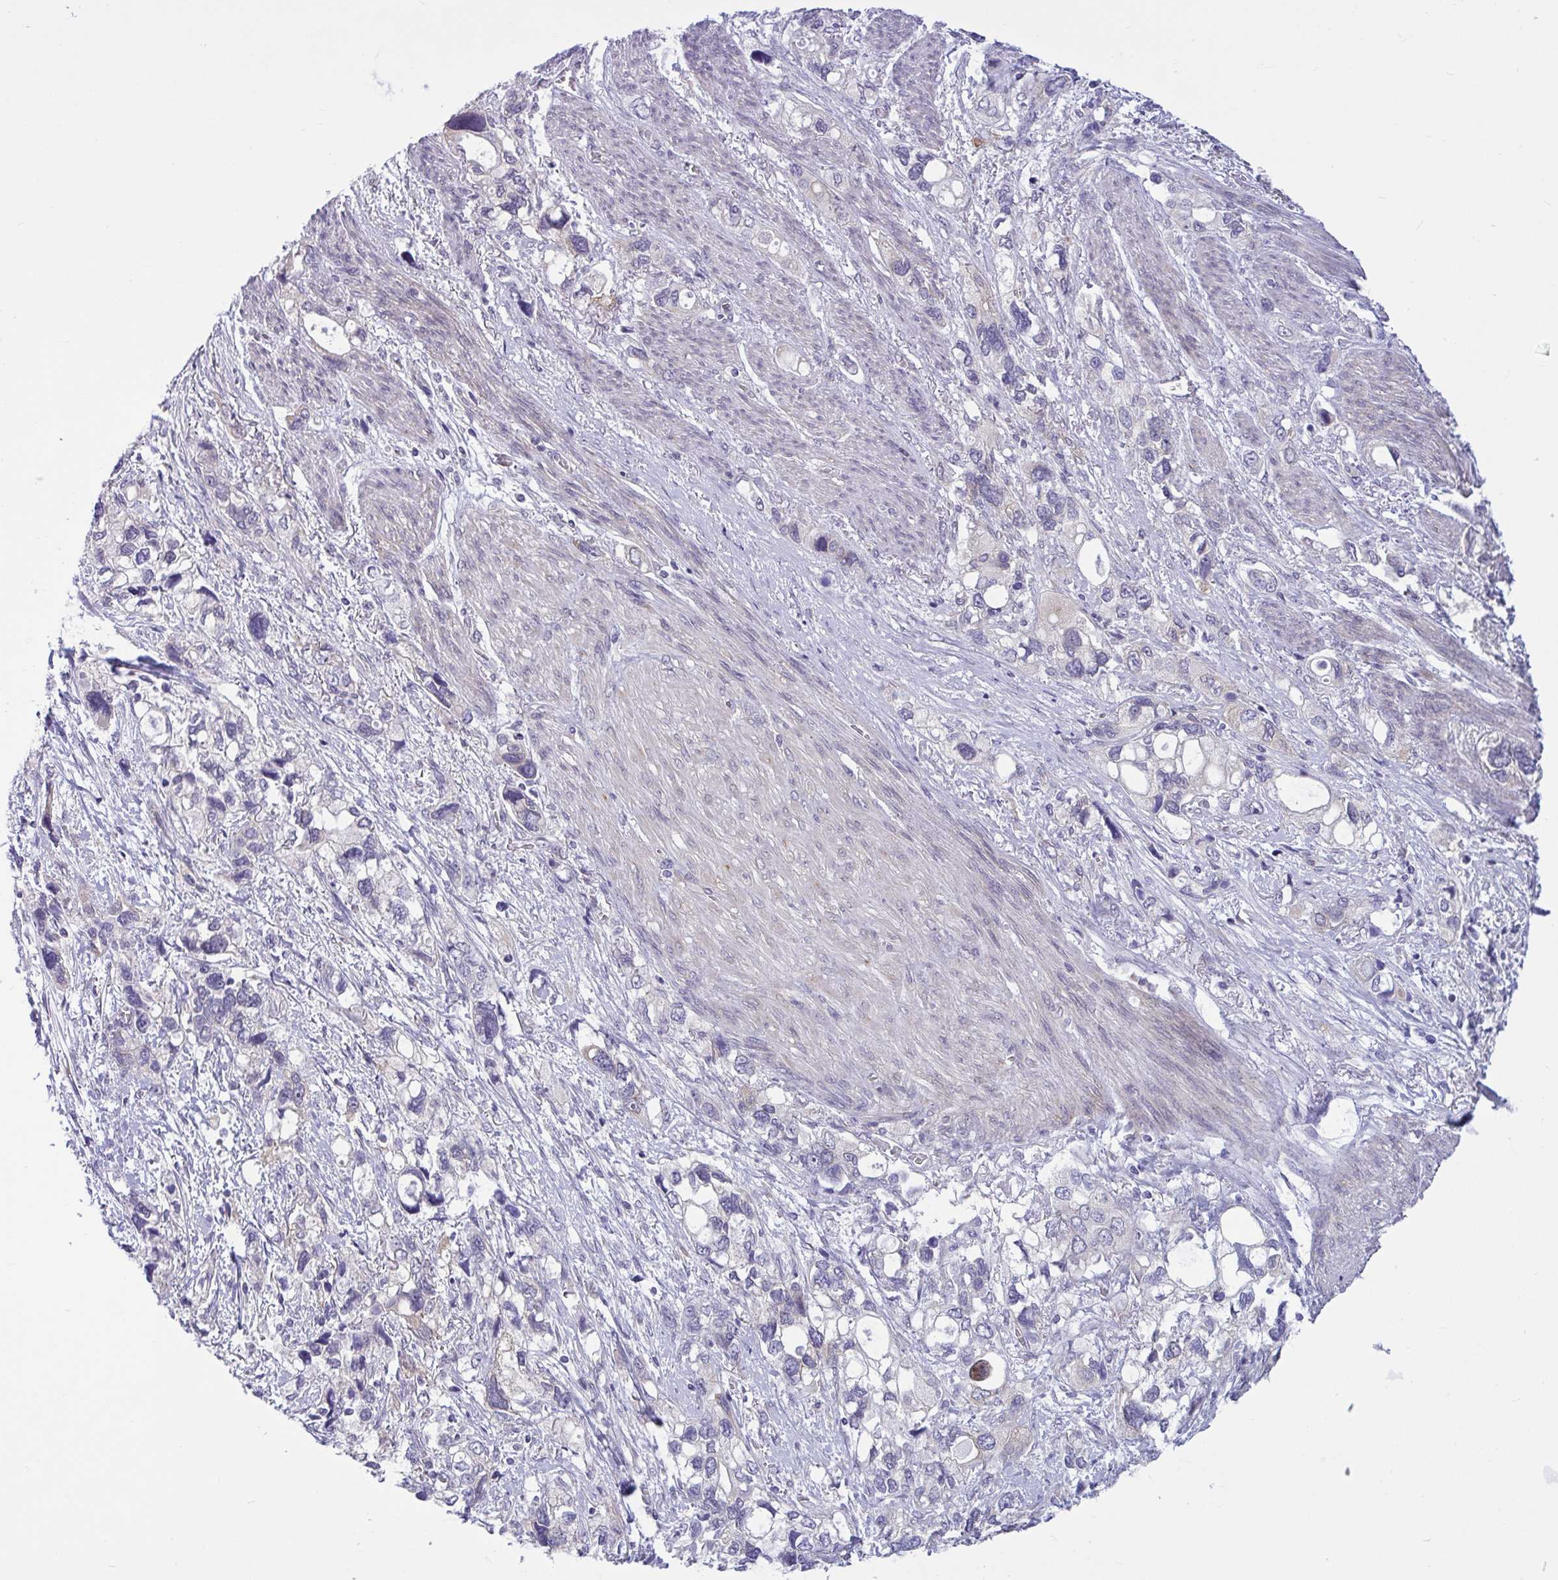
{"staining": {"intensity": "negative", "quantity": "none", "location": "none"}, "tissue": "stomach cancer", "cell_type": "Tumor cells", "image_type": "cancer", "snomed": [{"axis": "morphology", "description": "Adenocarcinoma, NOS"}, {"axis": "topography", "description": "Stomach, upper"}], "caption": "Immunohistochemical staining of stomach cancer shows no significant positivity in tumor cells.", "gene": "CAMLG", "patient": {"sex": "female", "age": 81}}